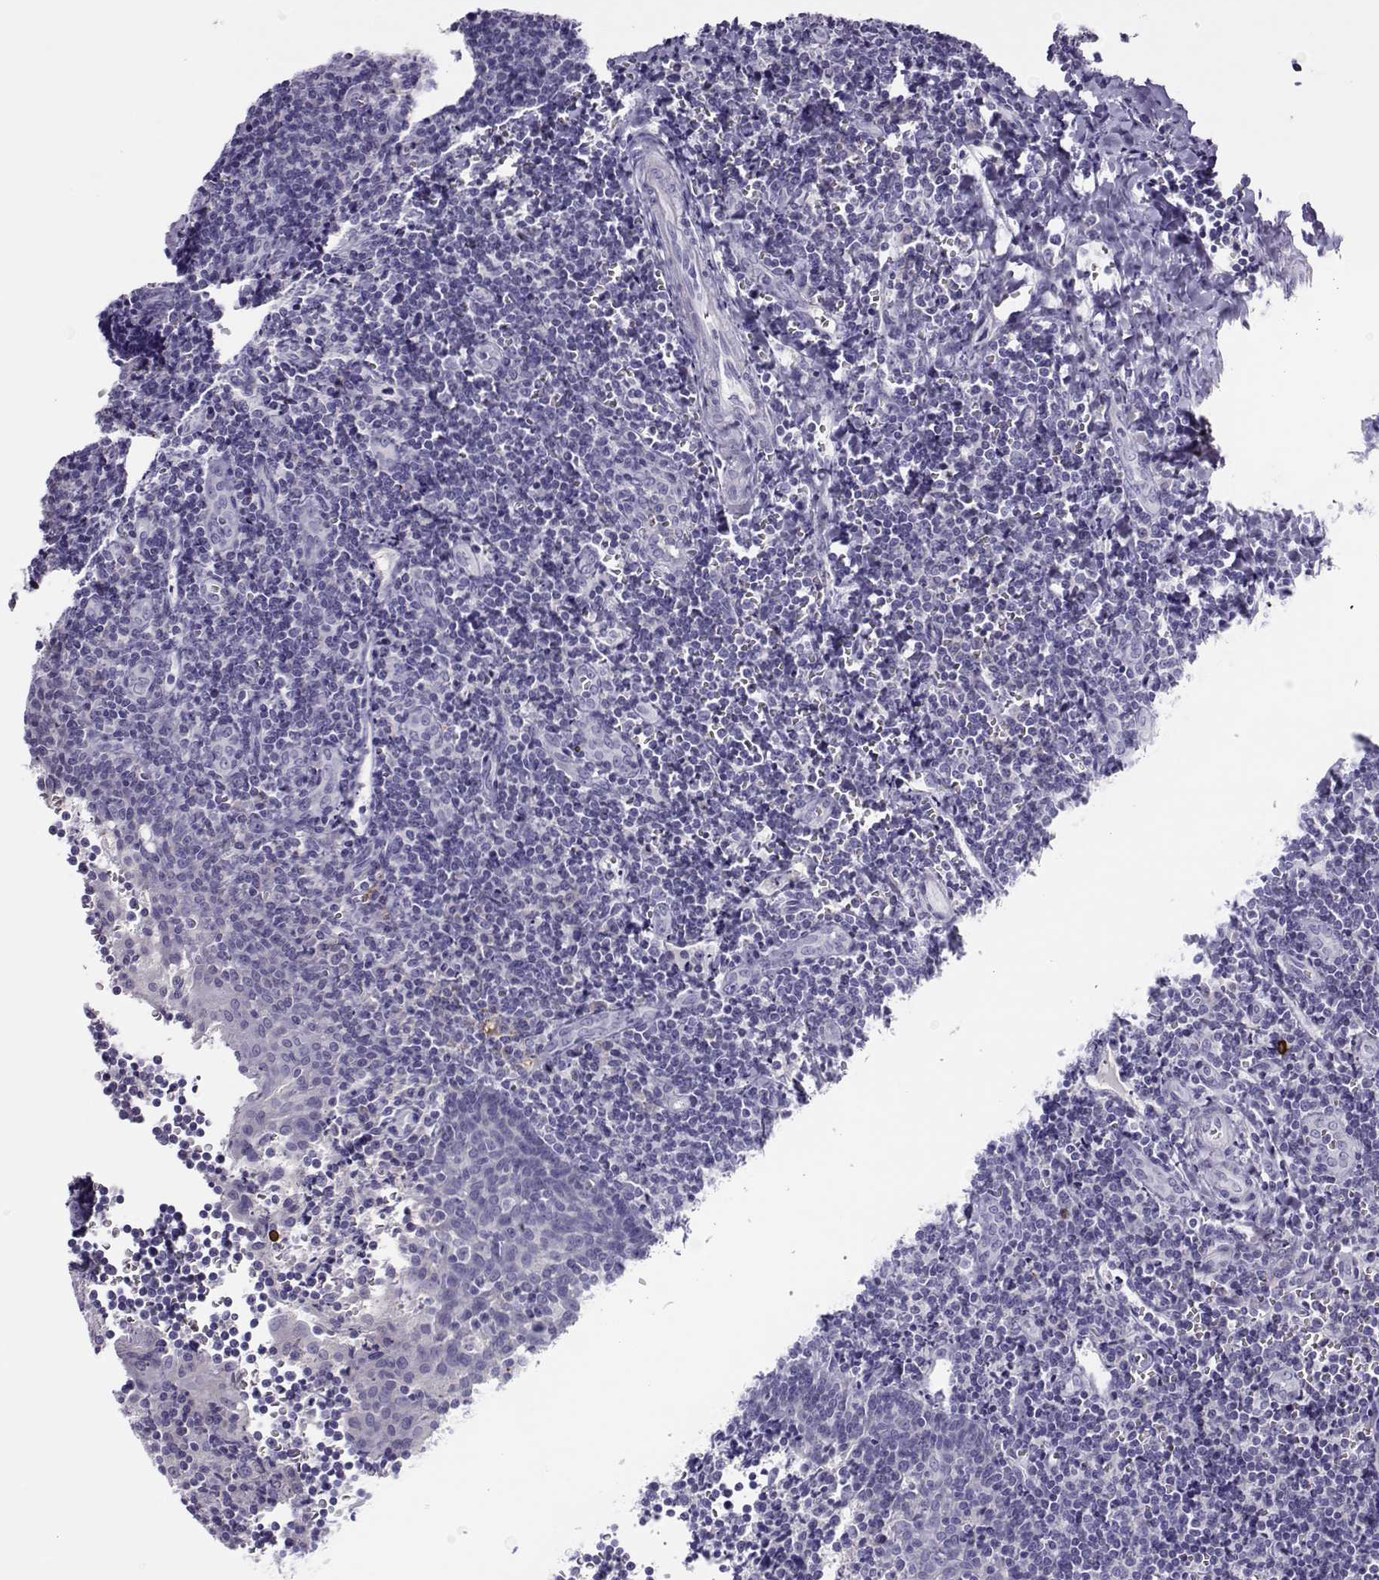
{"staining": {"intensity": "negative", "quantity": "none", "location": "none"}, "tissue": "tonsil", "cell_type": "Germinal center cells", "image_type": "normal", "snomed": [{"axis": "morphology", "description": "Normal tissue, NOS"}, {"axis": "morphology", "description": "Inflammation, NOS"}, {"axis": "topography", "description": "Tonsil"}], "caption": "High magnification brightfield microscopy of benign tonsil stained with DAB (brown) and counterstained with hematoxylin (blue): germinal center cells show no significant staining. Nuclei are stained in blue.", "gene": "LINGO1", "patient": {"sex": "female", "age": 31}}